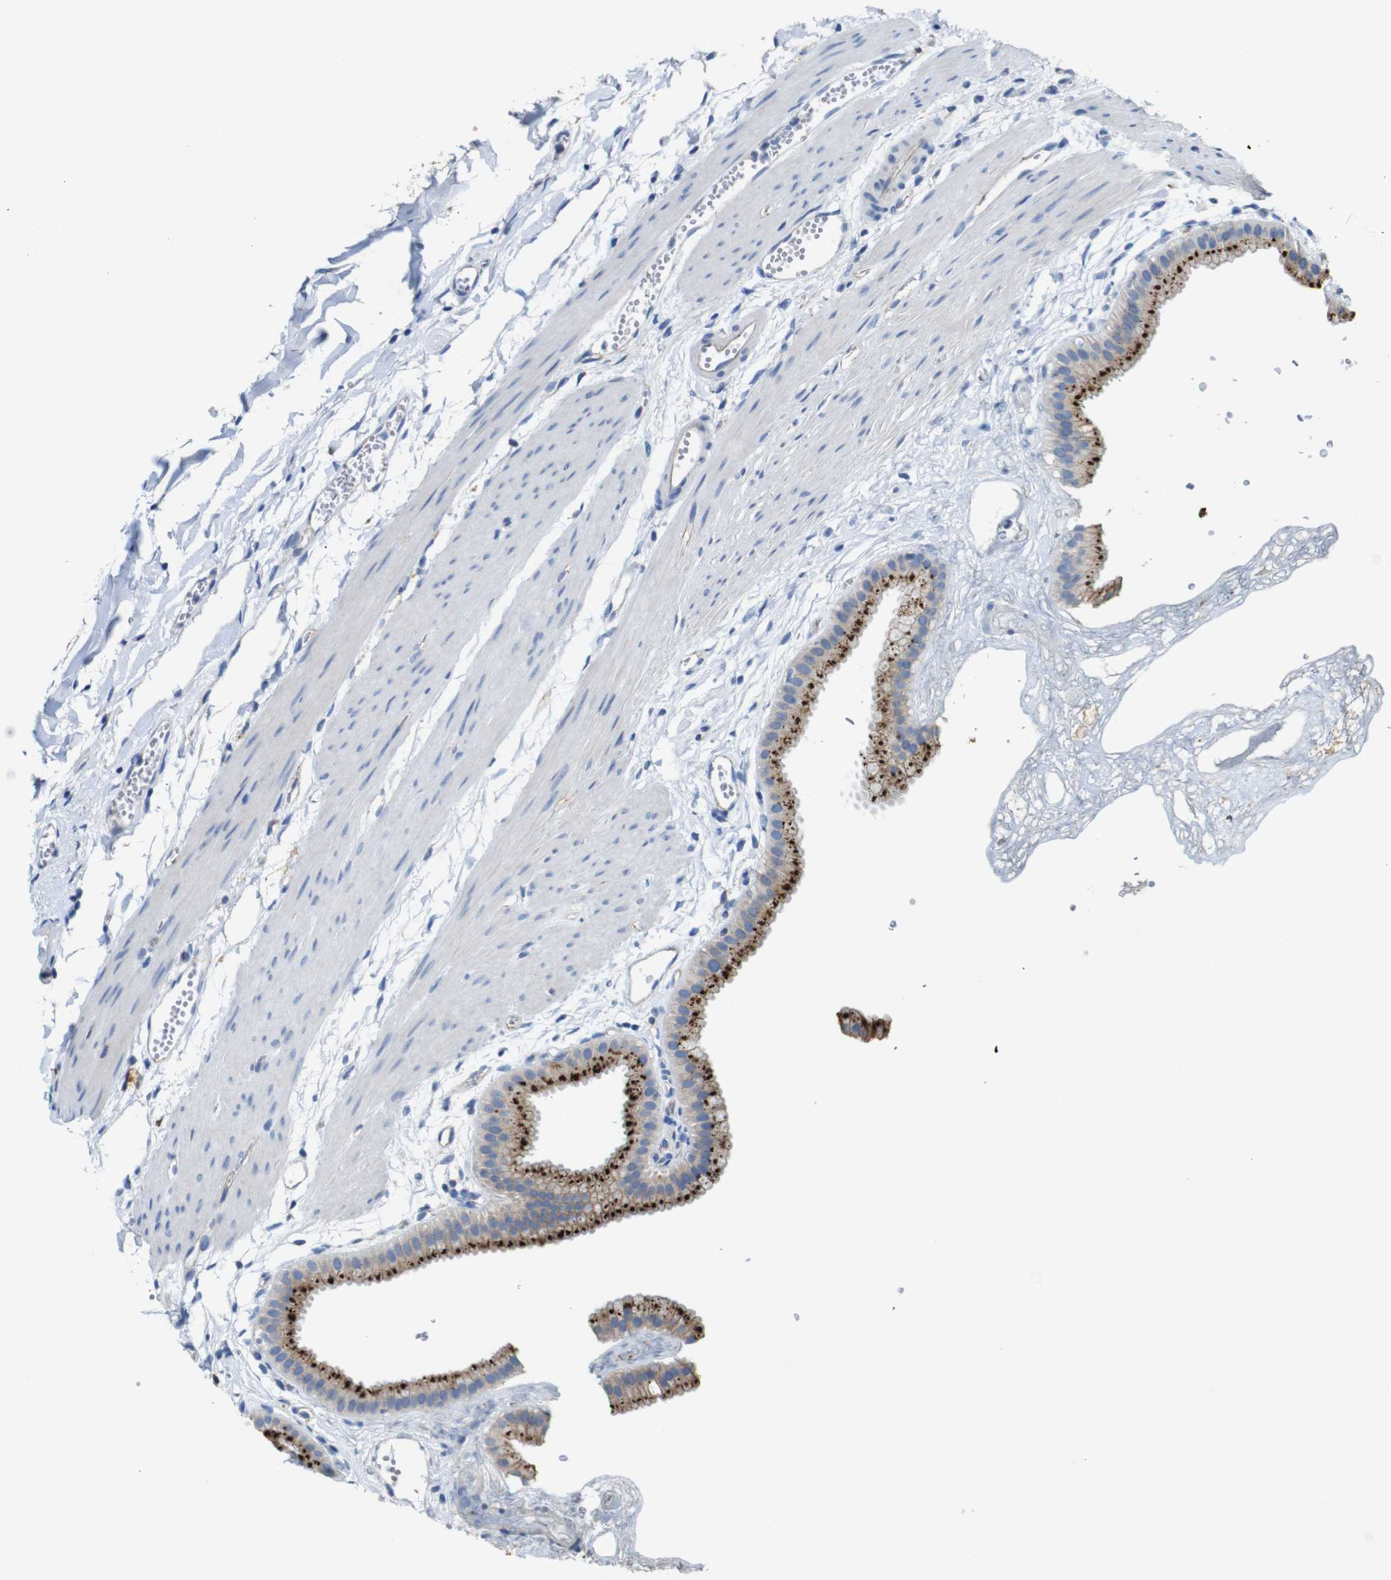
{"staining": {"intensity": "moderate", "quantity": ">75%", "location": "cytoplasmic/membranous"}, "tissue": "gallbladder", "cell_type": "Glandular cells", "image_type": "normal", "snomed": [{"axis": "morphology", "description": "Normal tissue, NOS"}, {"axis": "topography", "description": "Gallbladder"}], "caption": "This is a micrograph of immunohistochemistry (IHC) staining of benign gallbladder, which shows moderate expression in the cytoplasmic/membranous of glandular cells.", "gene": "NHLRC3", "patient": {"sex": "female", "age": 64}}